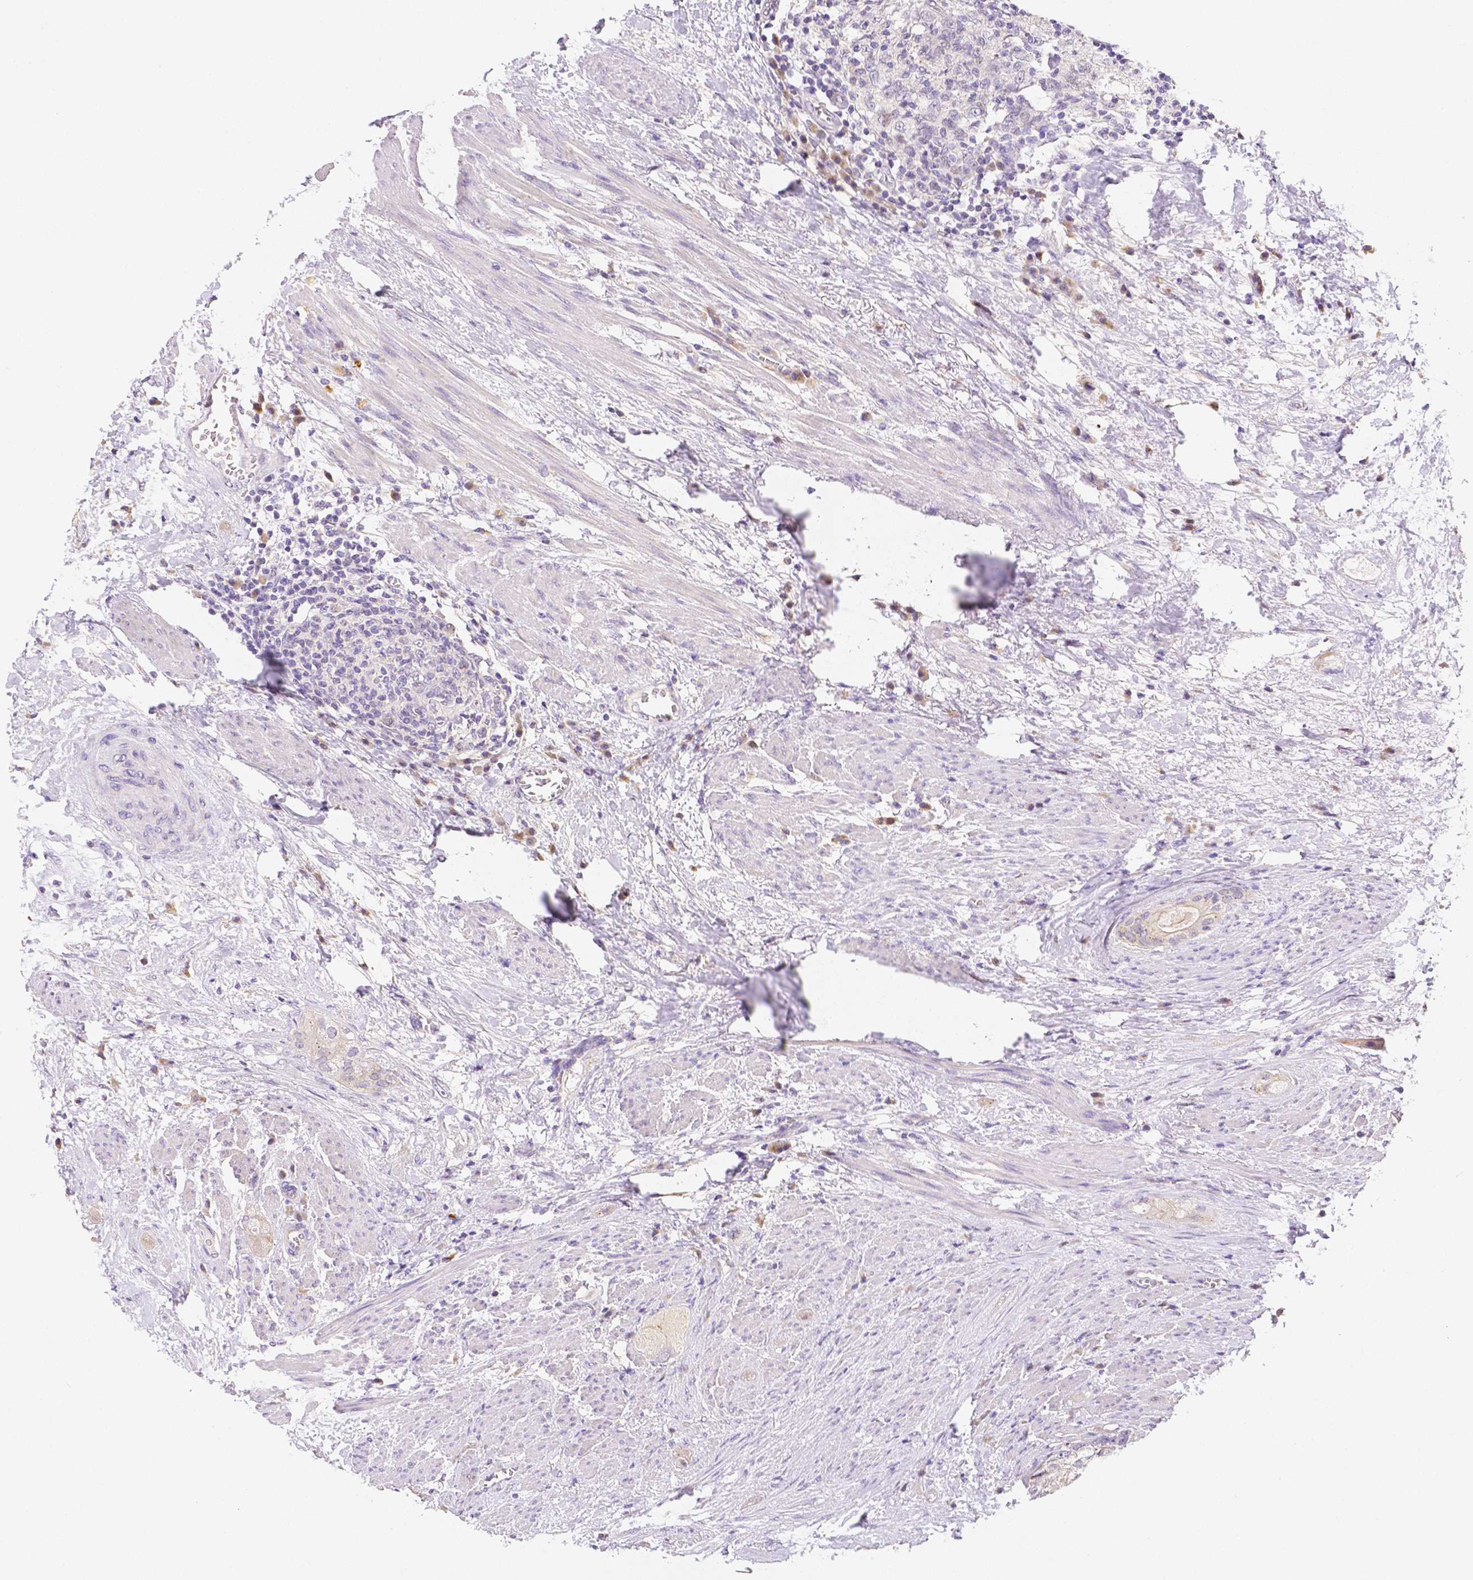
{"staining": {"intensity": "negative", "quantity": "none", "location": "none"}, "tissue": "prostate cancer", "cell_type": "Tumor cells", "image_type": "cancer", "snomed": [{"axis": "morphology", "description": "Adenocarcinoma, High grade"}, {"axis": "topography", "description": "Prostate"}], "caption": "Immunohistochemical staining of prostate cancer displays no significant expression in tumor cells.", "gene": "C10orf67", "patient": {"sex": "male", "age": 70}}